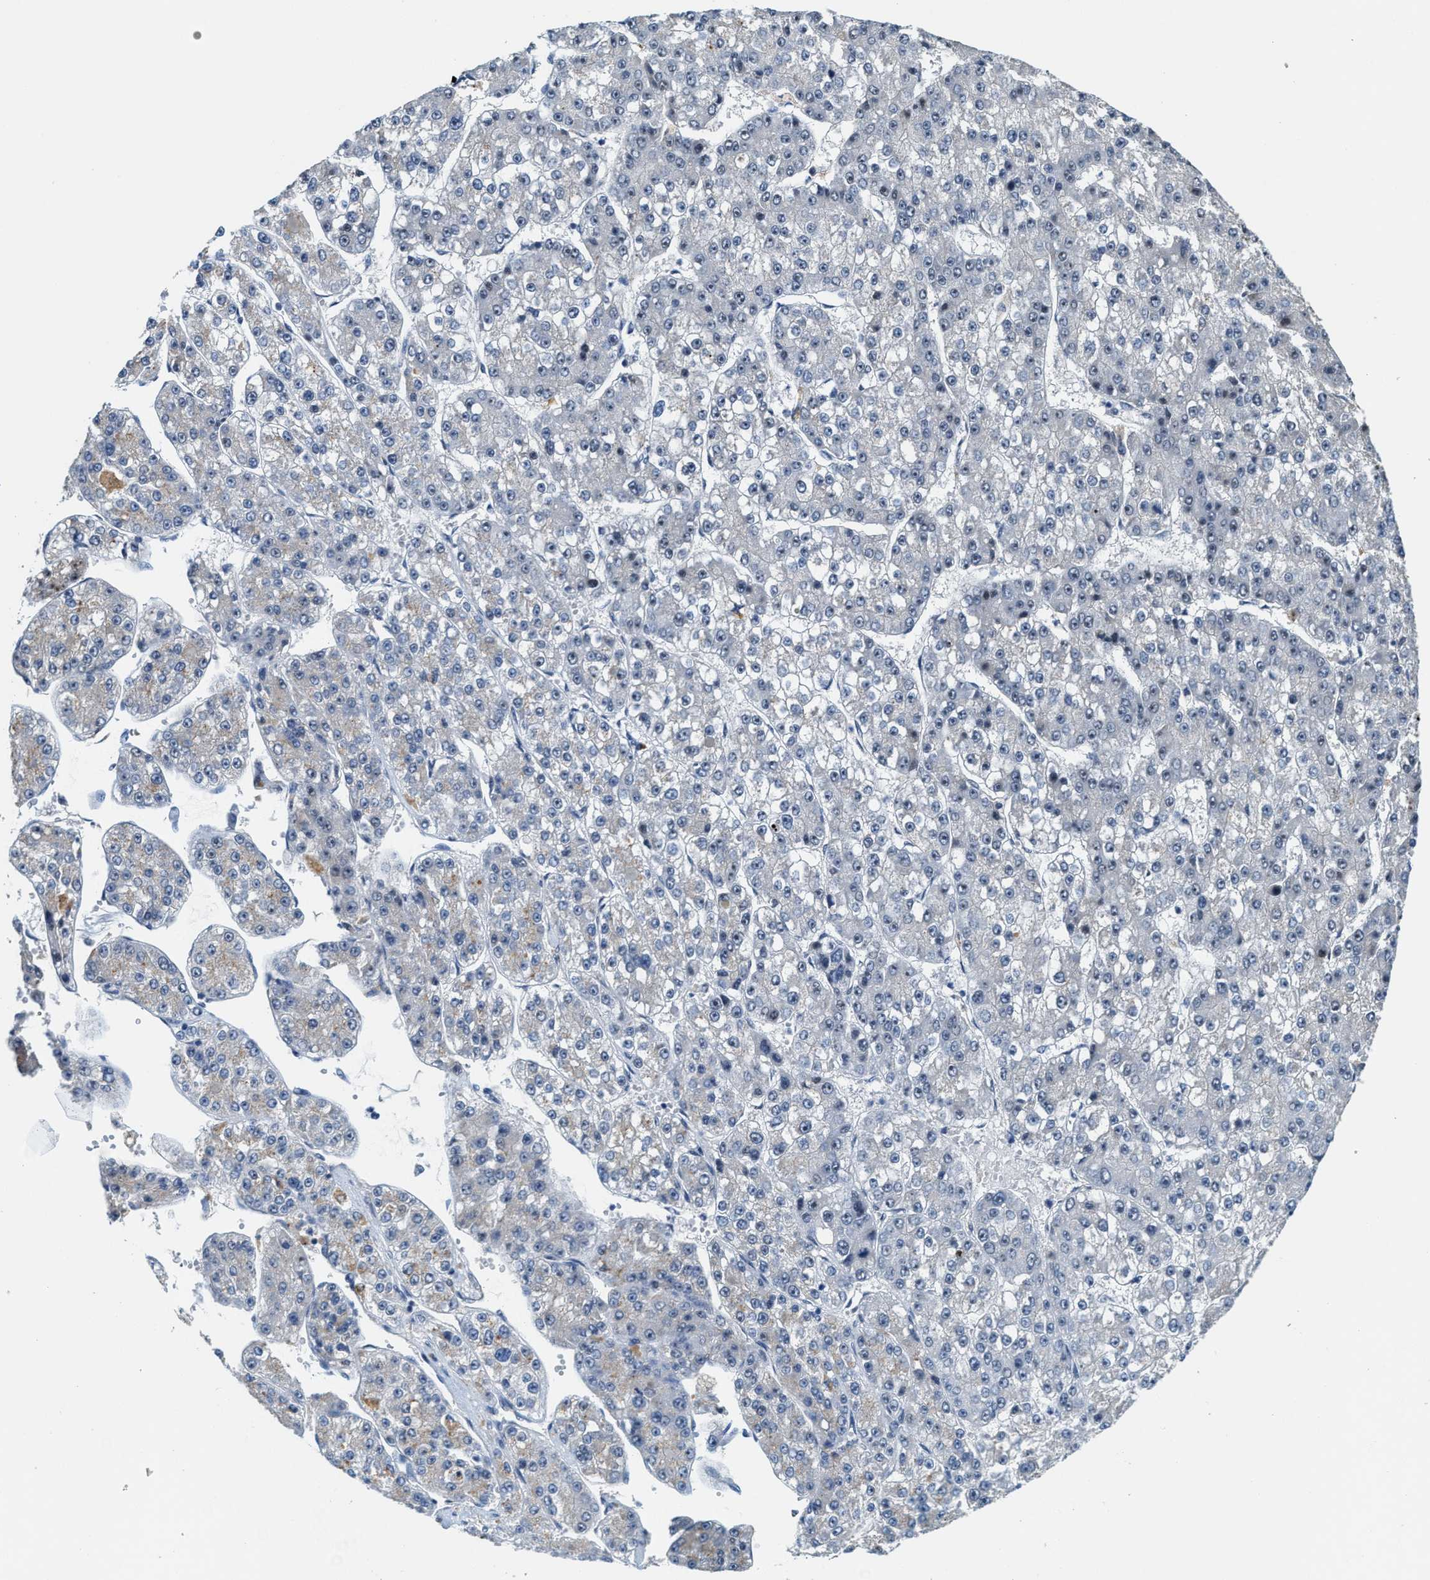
{"staining": {"intensity": "negative", "quantity": "none", "location": "none"}, "tissue": "liver cancer", "cell_type": "Tumor cells", "image_type": "cancer", "snomed": [{"axis": "morphology", "description": "Carcinoma, Hepatocellular, NOS"}, {"axis": "topography", "description": "Liver"}], "caption": "Immunohistochemical staining of human hepatocellular carcinoma (liver) shows no significant expression in tumor cells.", "gene": "ZNF783", "patient": {"sex": "female", "age": 73}}